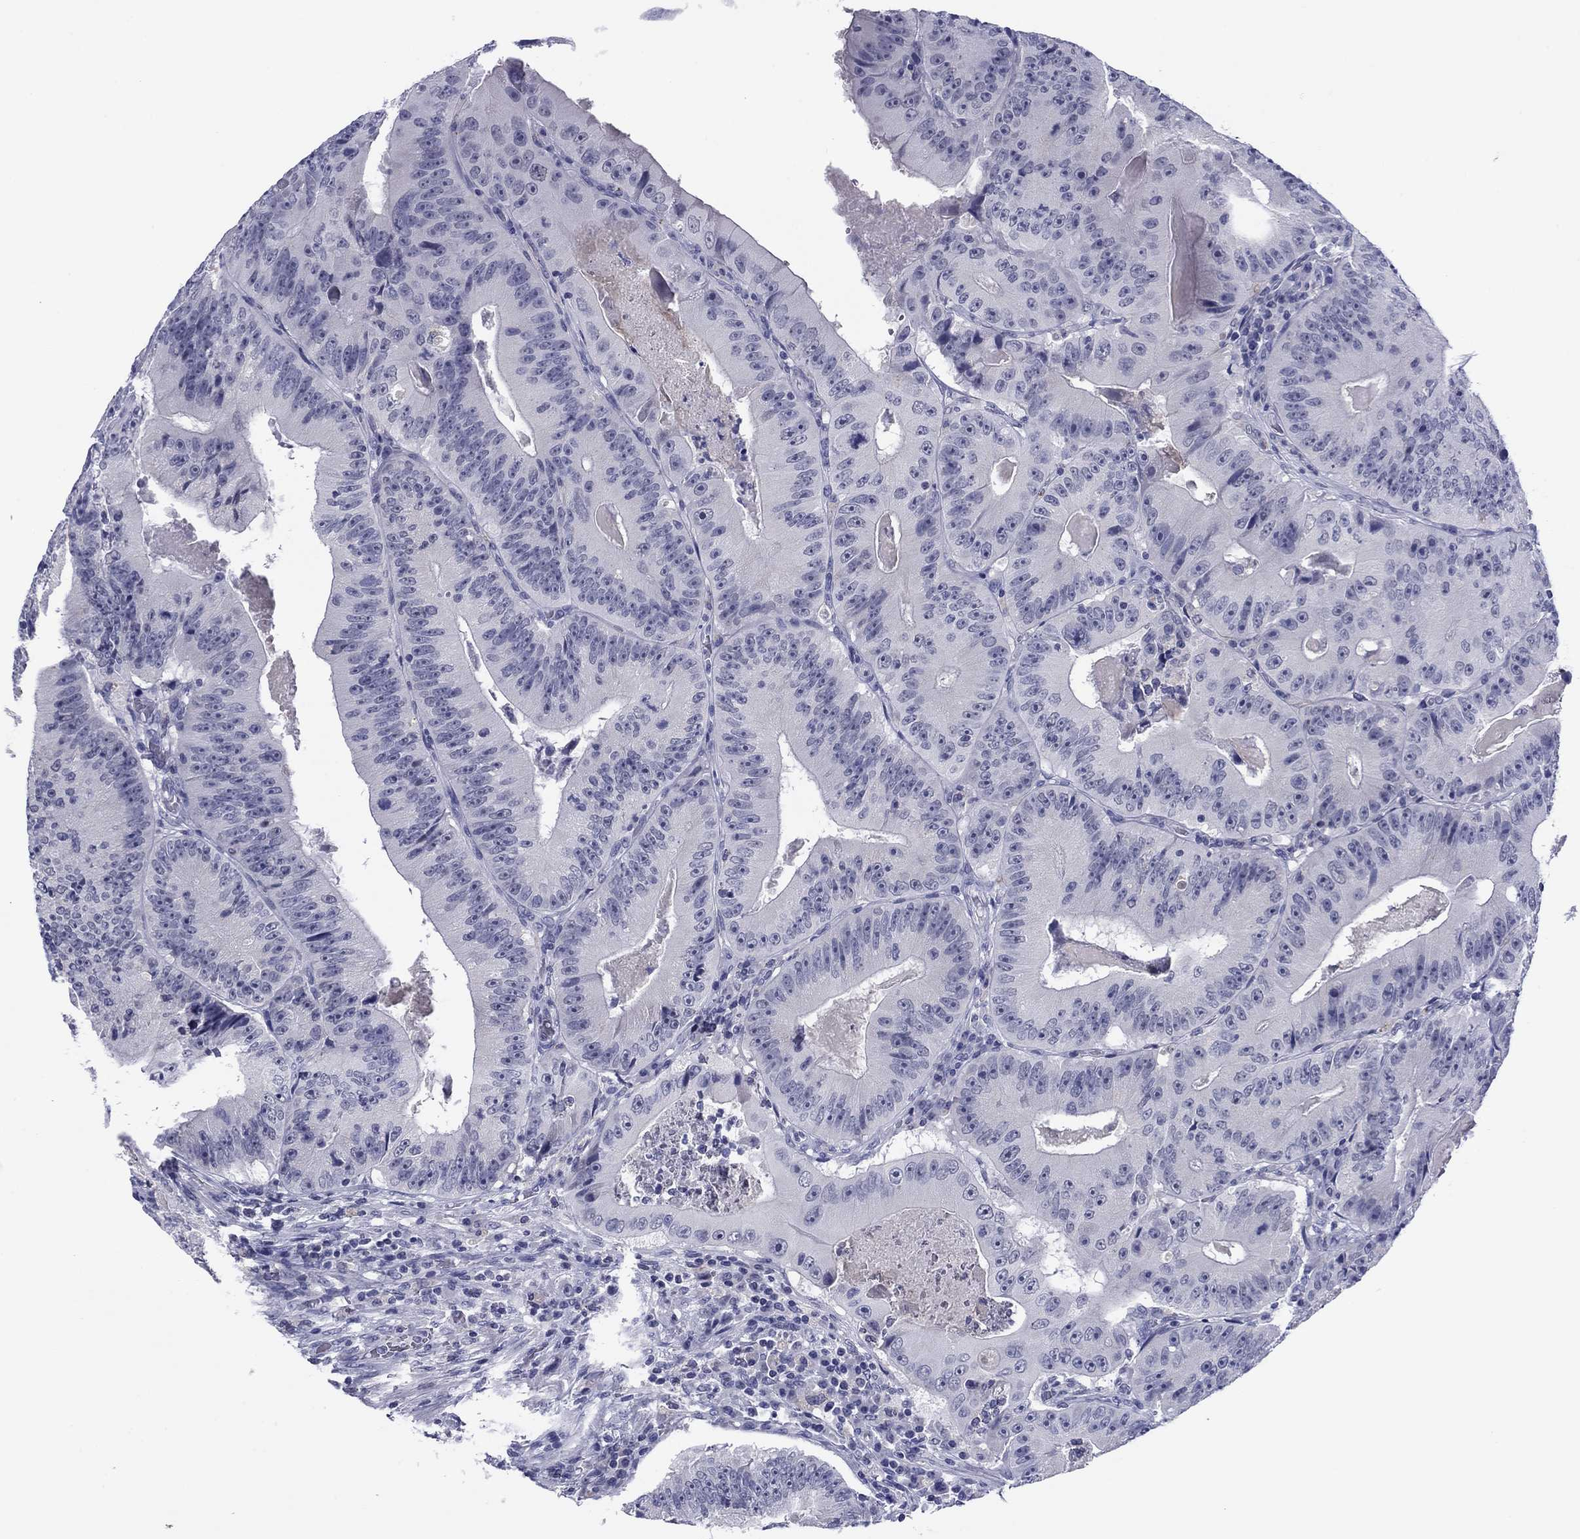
{"staining": {"intensity": "negative", "quantity": "none", "location": "none"}, "tissue": "colorectal cancer", "cell_type": "Tumor cells", "image_type": "cancer", "snomed": [{"axis": "morphology", "description": "Adenocarcinoma, NOS"}, {"axis": "topography", "description": "Colon"}], "caption": "A micrograph of human colorectal cancer (adenocarcinoma) is negative for staining in tumor cells.", "gene": "TCFL5", "patient": {"sex": "female", "age": 86}}